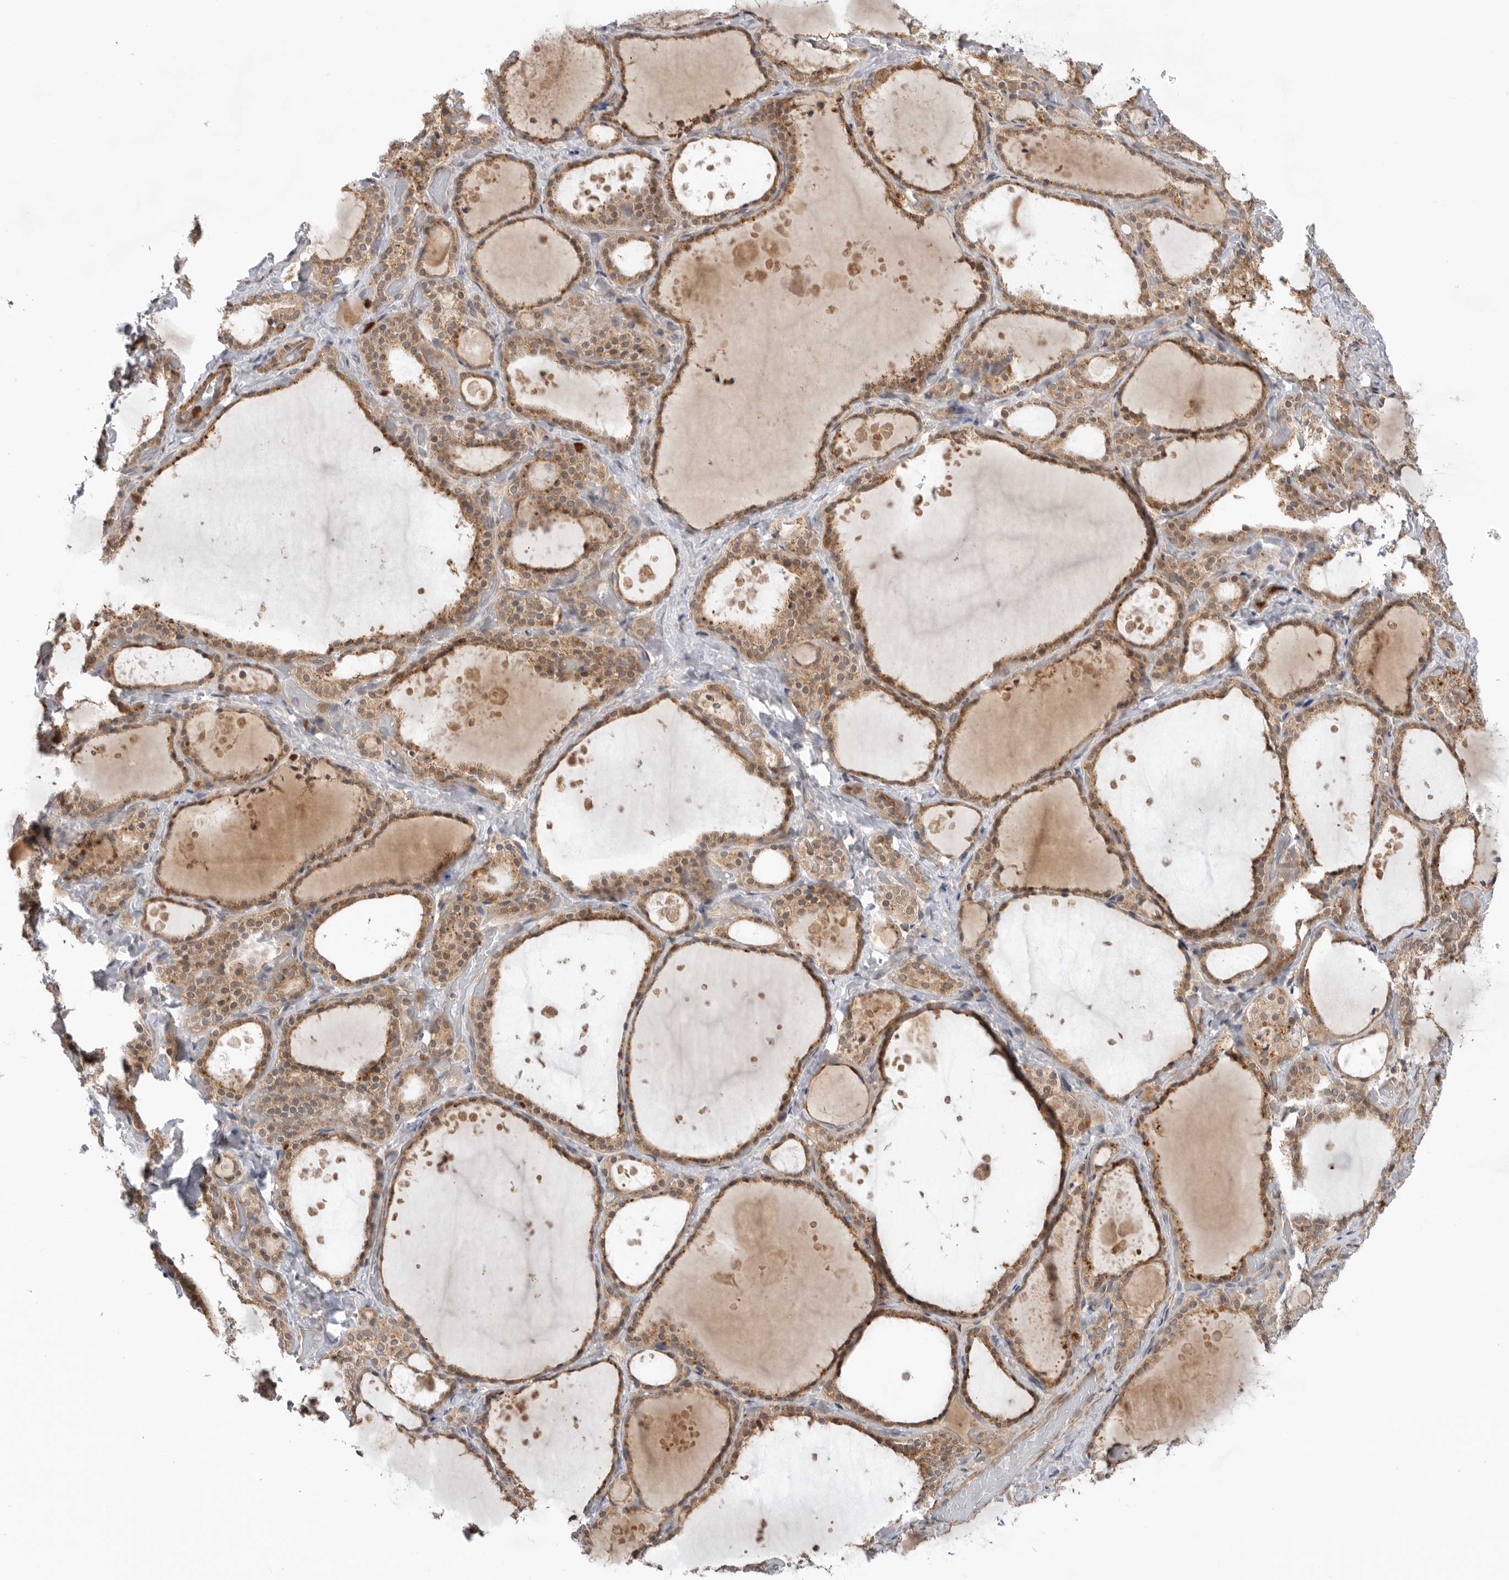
{"staining": {"intensity": "weak", "quantity": ">75%", "location": "cytoplasmic/membranous"}, "tissue": "thyroid gland", "cell_type": "Glandular cells", "image_type": "normal", "snomed": [{"axis": "morphology", "description": "Normal tissue, NOS"}, {"axis": "topography", "description": "Thyroid gland"}], "caption": "Weak cytoplasmic/membranous protein staining is present in approximately >75% of glandular cells in thyroid gland.", "gene": "GNE", "patient": {"sex": "female", "age": 44}}